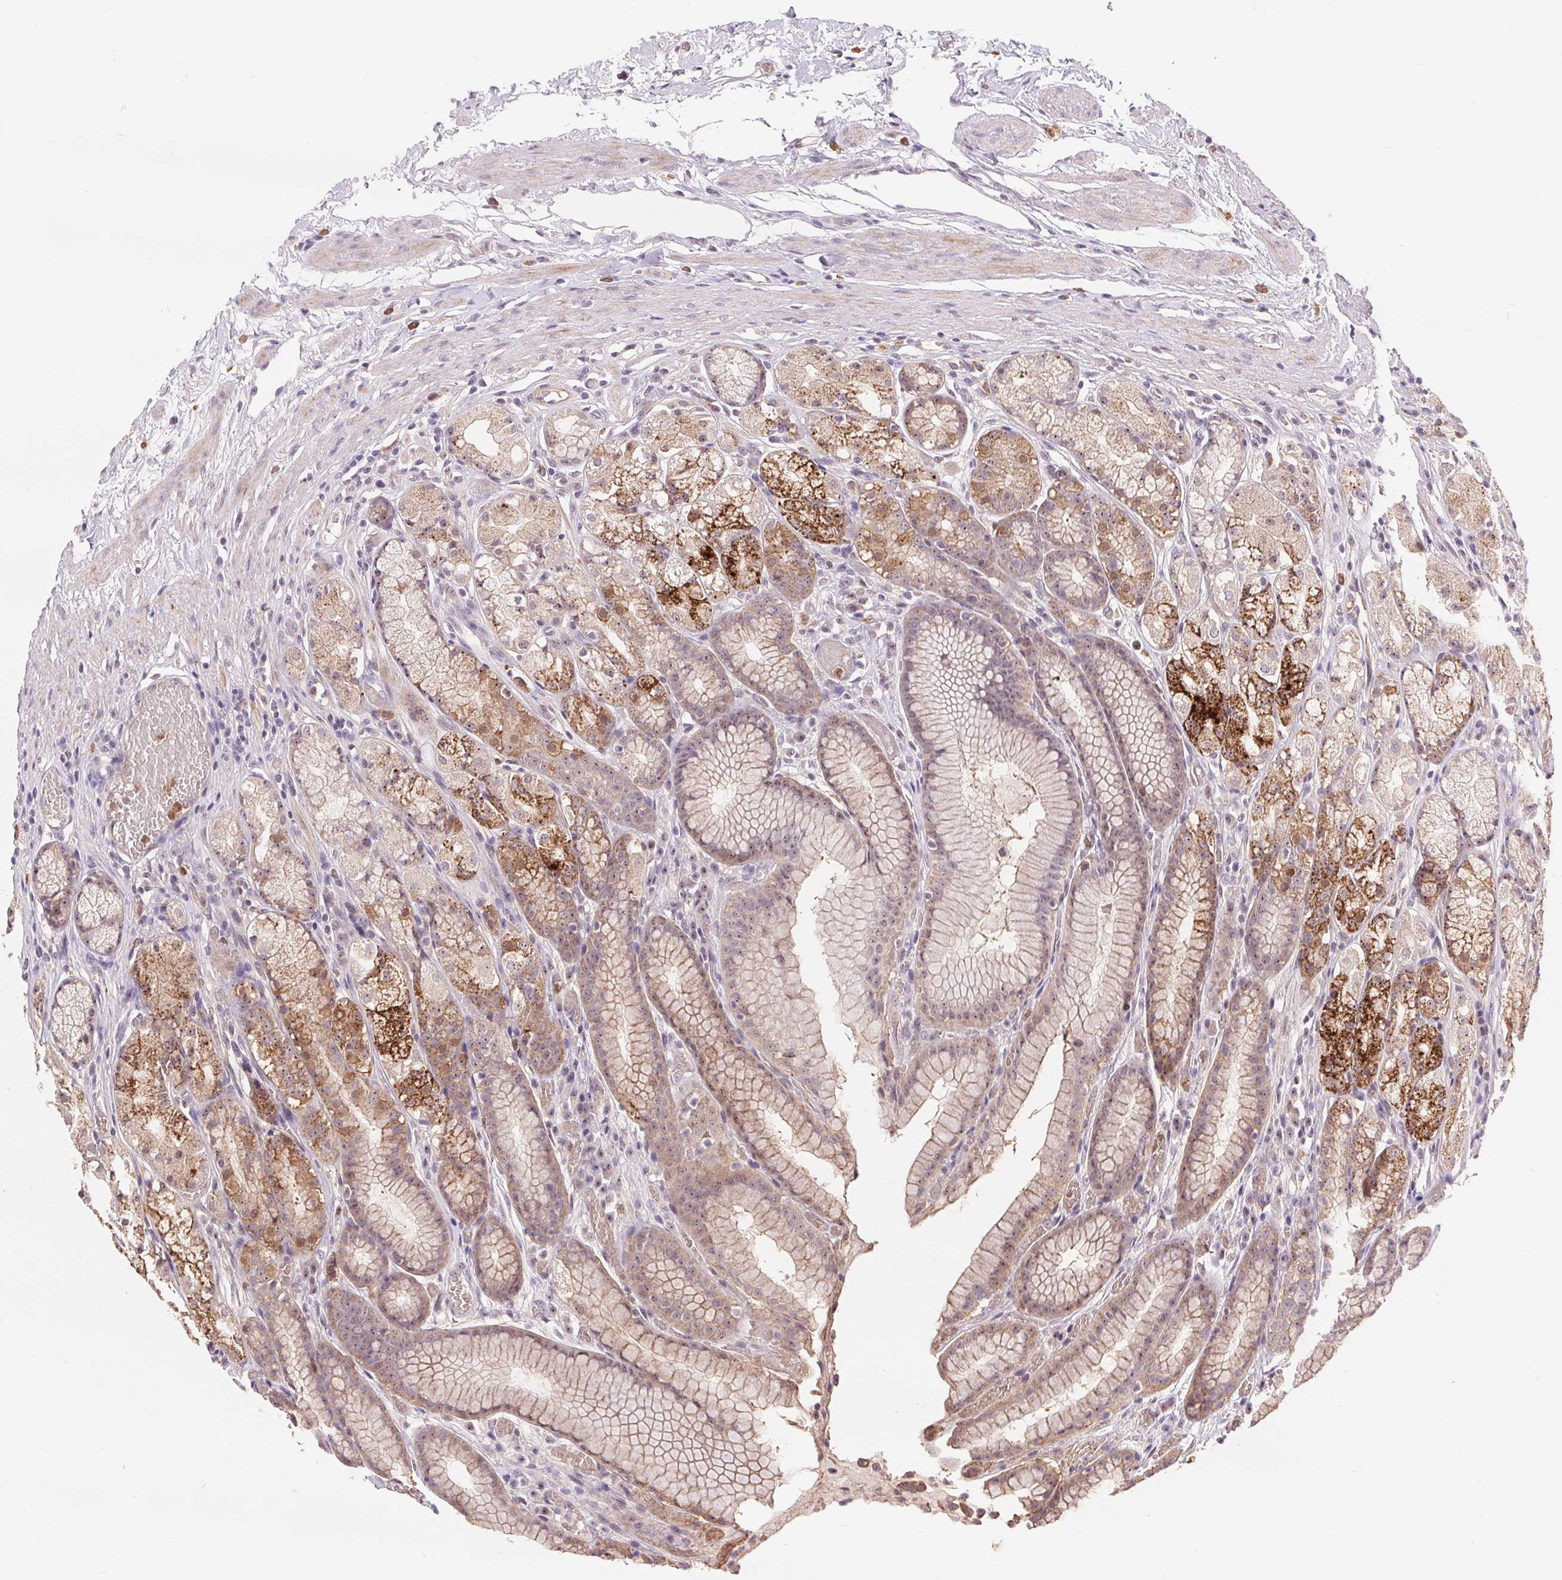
{"staining": {"intensity": "strong", "quantity": "<25%", "location": "cytoplasmic/membranous"}, "tissue": "stomach", "cell_type": "Glandular cells", "image_type": "normal", "snomed": [{"axis": "morphology", "description": "Normal tissue, NOS"}, {"axis": "topography", "description": "Stomach"}], "caption": "IHC image of benign stomach: stomach stained using immunohistochemistry reveals medium levels of strong protein expression localized specifically in the cytoplasmic/membranous of glandular cells, appearing as a cytoplasmic/membranous brown color.", "gene": "RANBP3L", "patient": {"sex": "male", "age": 70}}